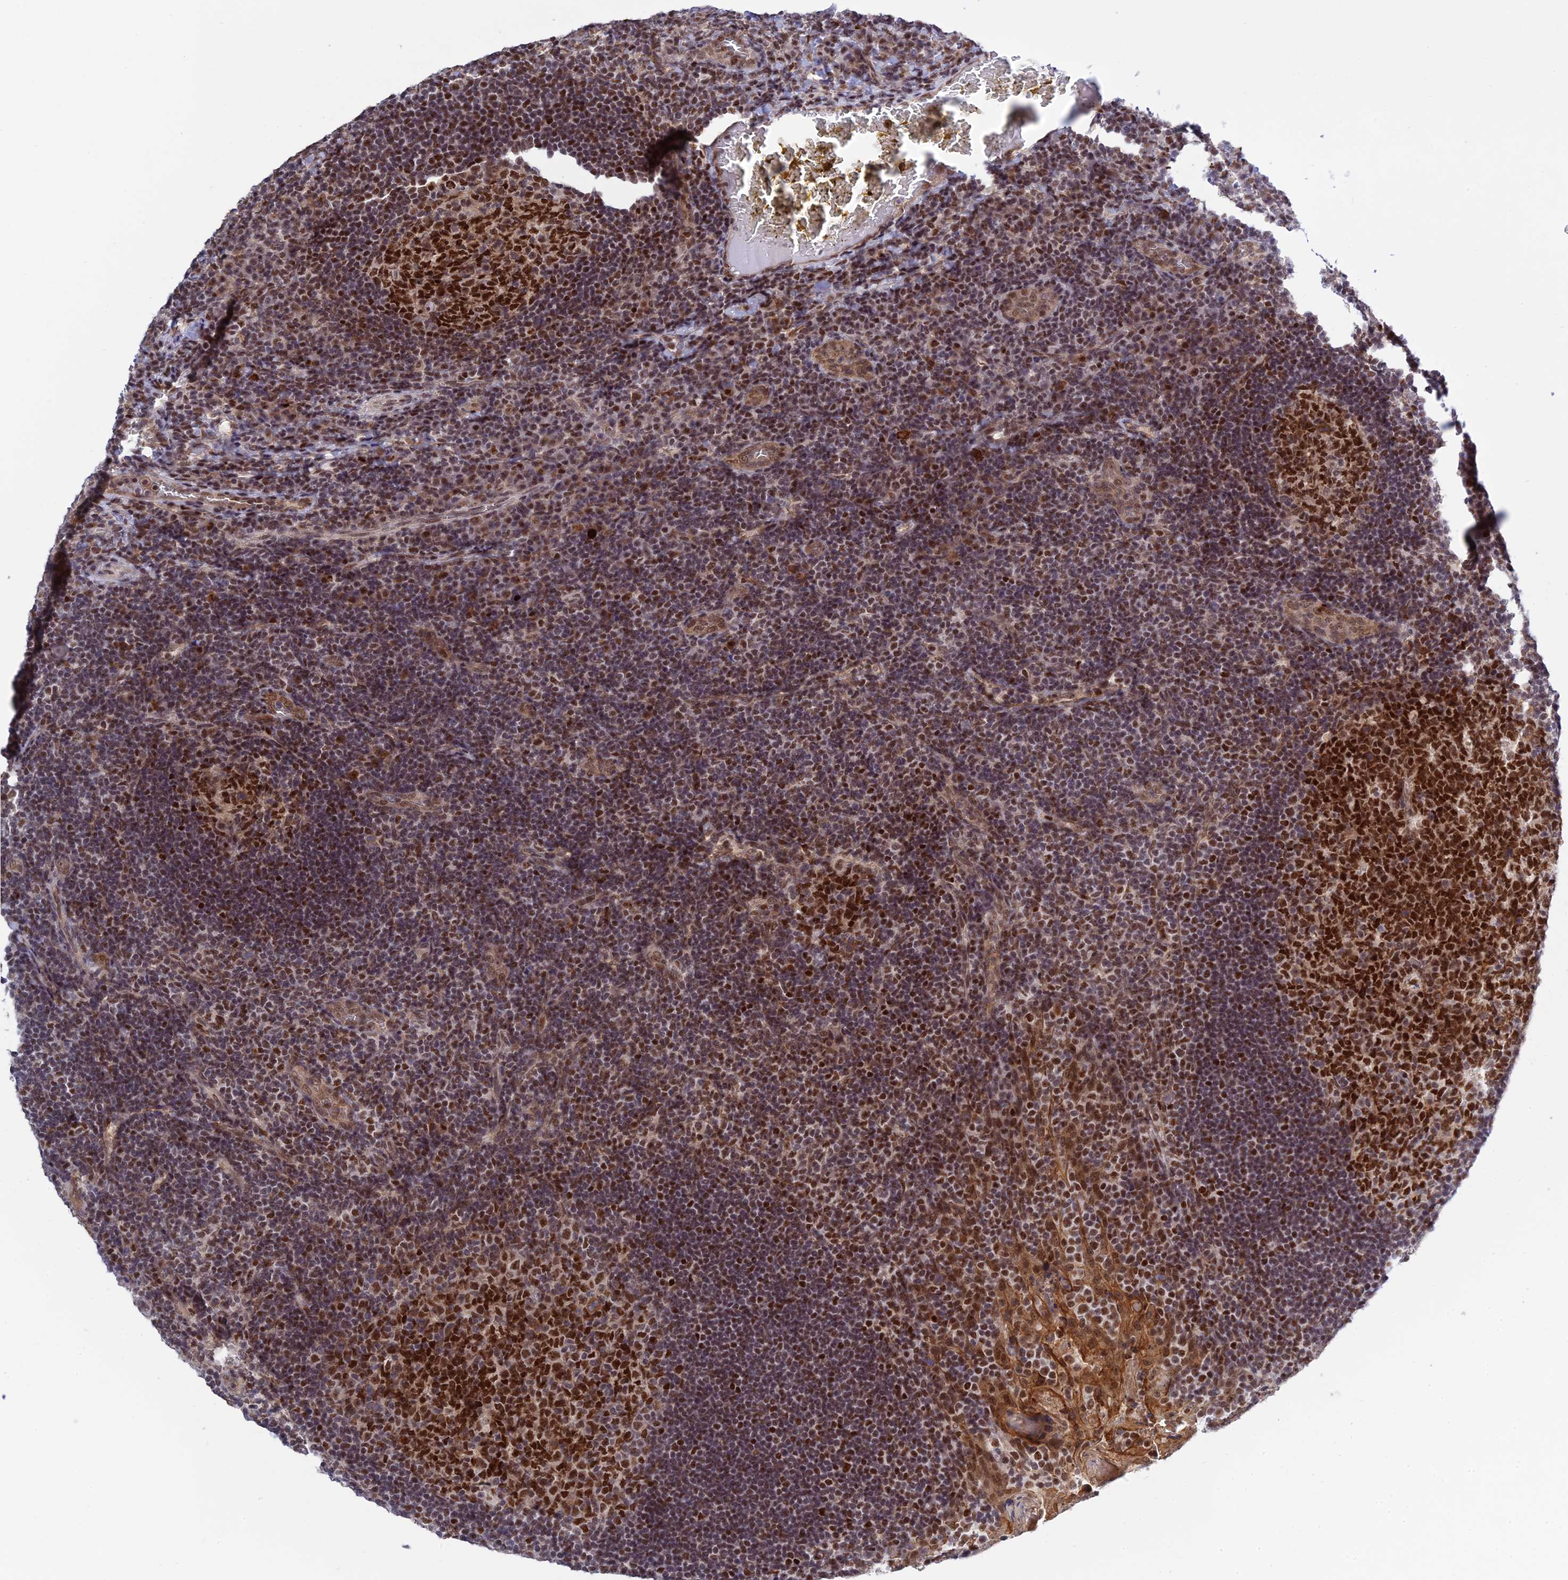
{"staining": {"intensity": "strong", "quantity": ">75%", "location": "nuclear"}, "tissue": "tonsil", "cell_type": "Germinal center cells", "image_type": "normal", "snomed": [{"axis": "morphology", "description": "Normal tissue, NOS"}, {"axis": "topography", "description": "Tonsil"}], "caption": "Protein analysis of unremarkable tonsil shows strong nuclear expression in about >75% of germinal center cells.", "gene": "TCEA1", "patient": {"sex": "male", "age": 17}}